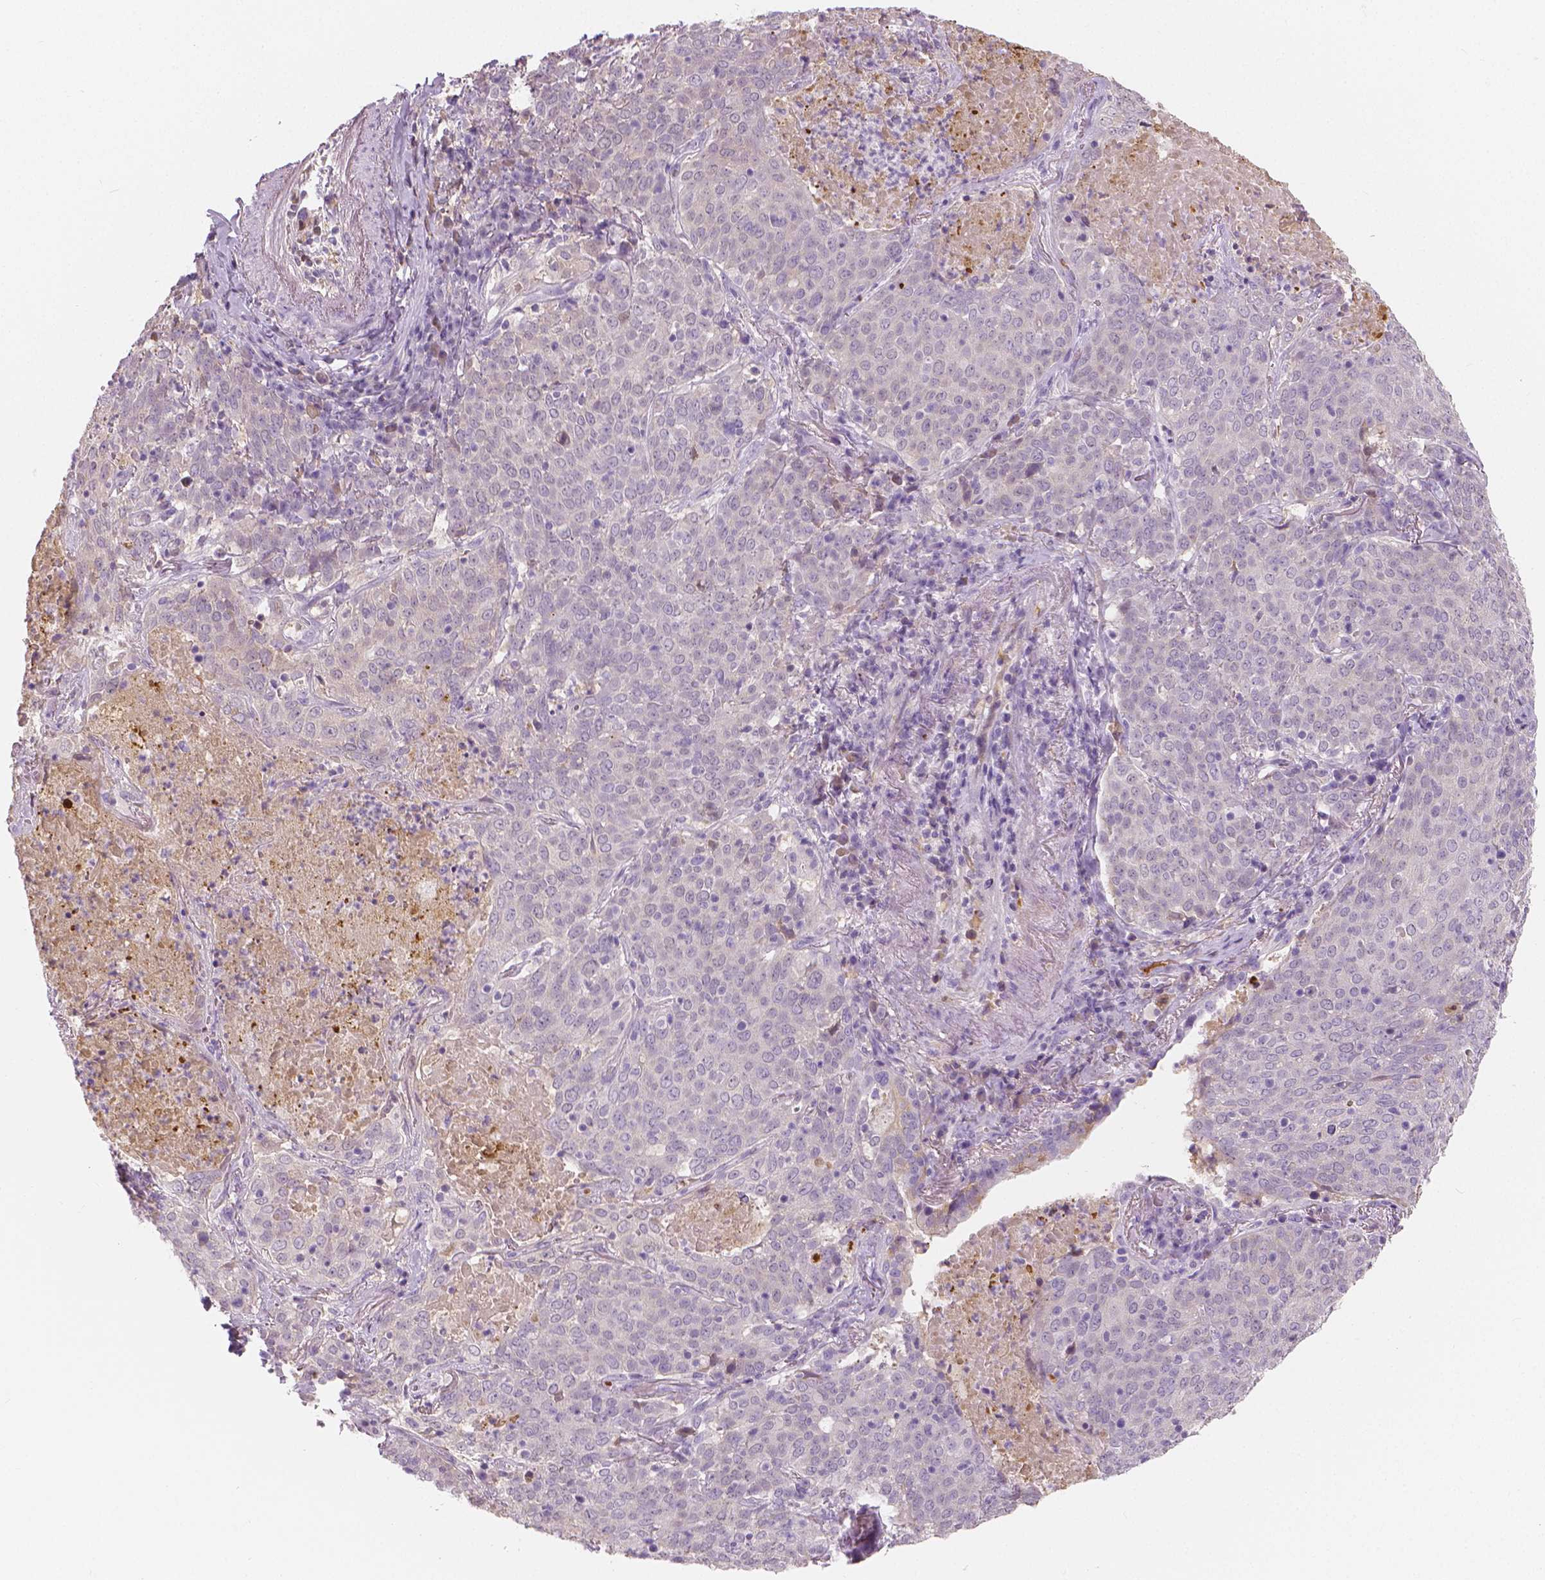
{"staining": {"intensity": "negative", "quantity": "none", "location": "none"}, "tissue": "lung cancer", "cell_type": "Tumor cells", "image_type": "cancer", "snomed": [{"axis": "morphology", "description": "Squamous cell carcinoma, NOS"}, {"axis": "topography", "description": "Lung"}], "caption": "Immunohistochemical staining of lung cancer exhibits no significant positivity in tumor cells. The staining is performed using DAB (3,3'-diaminobenzidine) brown chromogen with nuclei counter-stained in using hematoxylin.", "gene": "APOA4", "patient": {"sex": "male", "age": 82}}